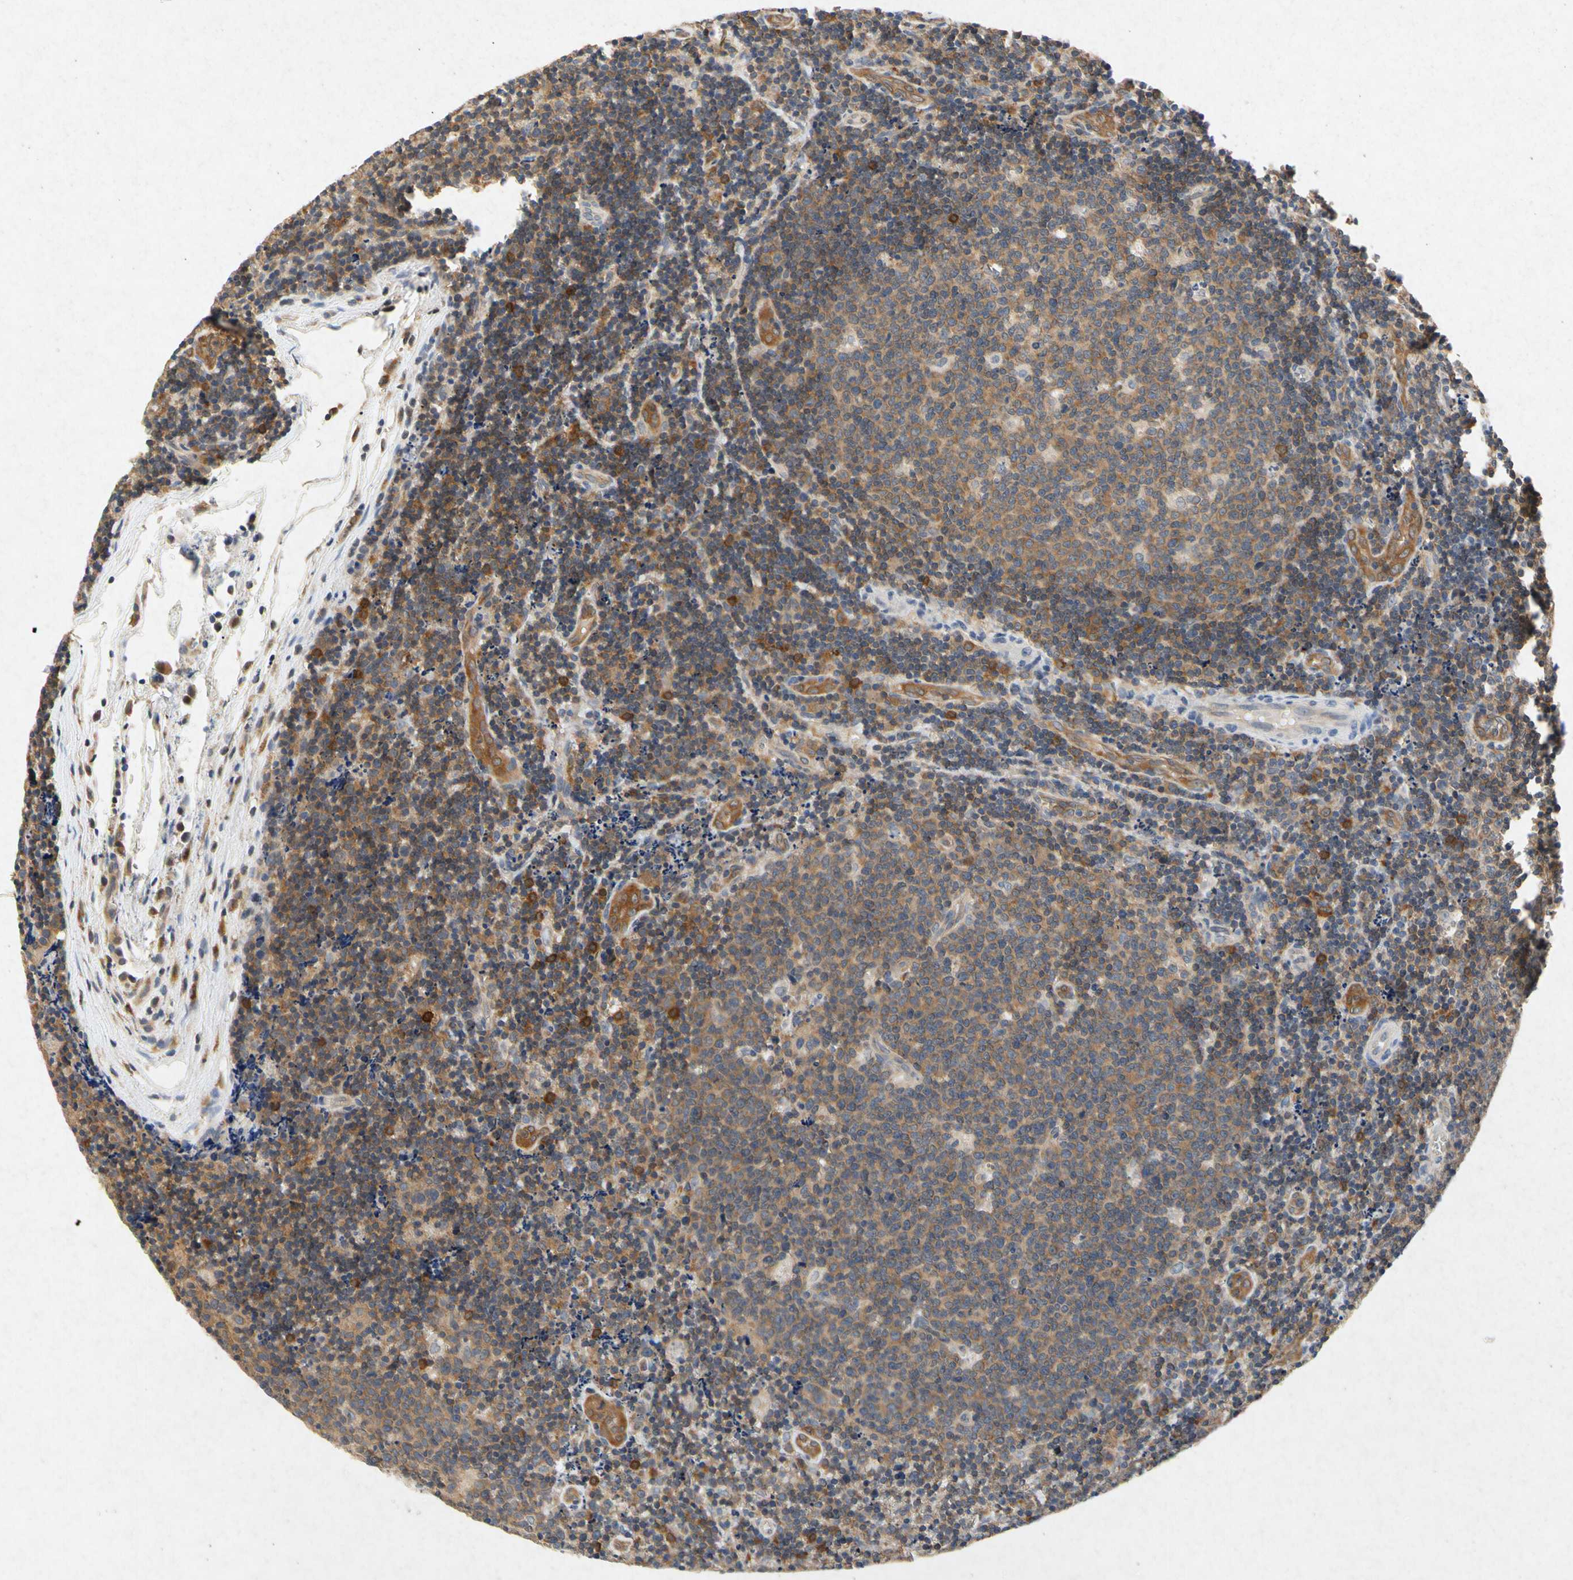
{"staining": {"intensity": "moderate", "quantity": ">75%", "location": "cytoplasmic/membranous"}, "tissue": "lymph node", "cell_type": "Germinal center cells", "image_type": "normal", "snomed": [{"axis": "morphology", "description": "Normal tissue, NOS"}, {"axis": "topography", "description": "Lymph node"}, {"axis": "topography", "description": "Salivary gland"}], "caption": "IHC (DAB) staining of normal lymph node shows moderate cytoplasmic/membranous protein positivity in about >75% of germinal center cells. (brown staining indicates protein expression, while blue staining denotes nuclei).", "gene": "RPS6KA1", "patient": {"sex": "male", "age": 8}}